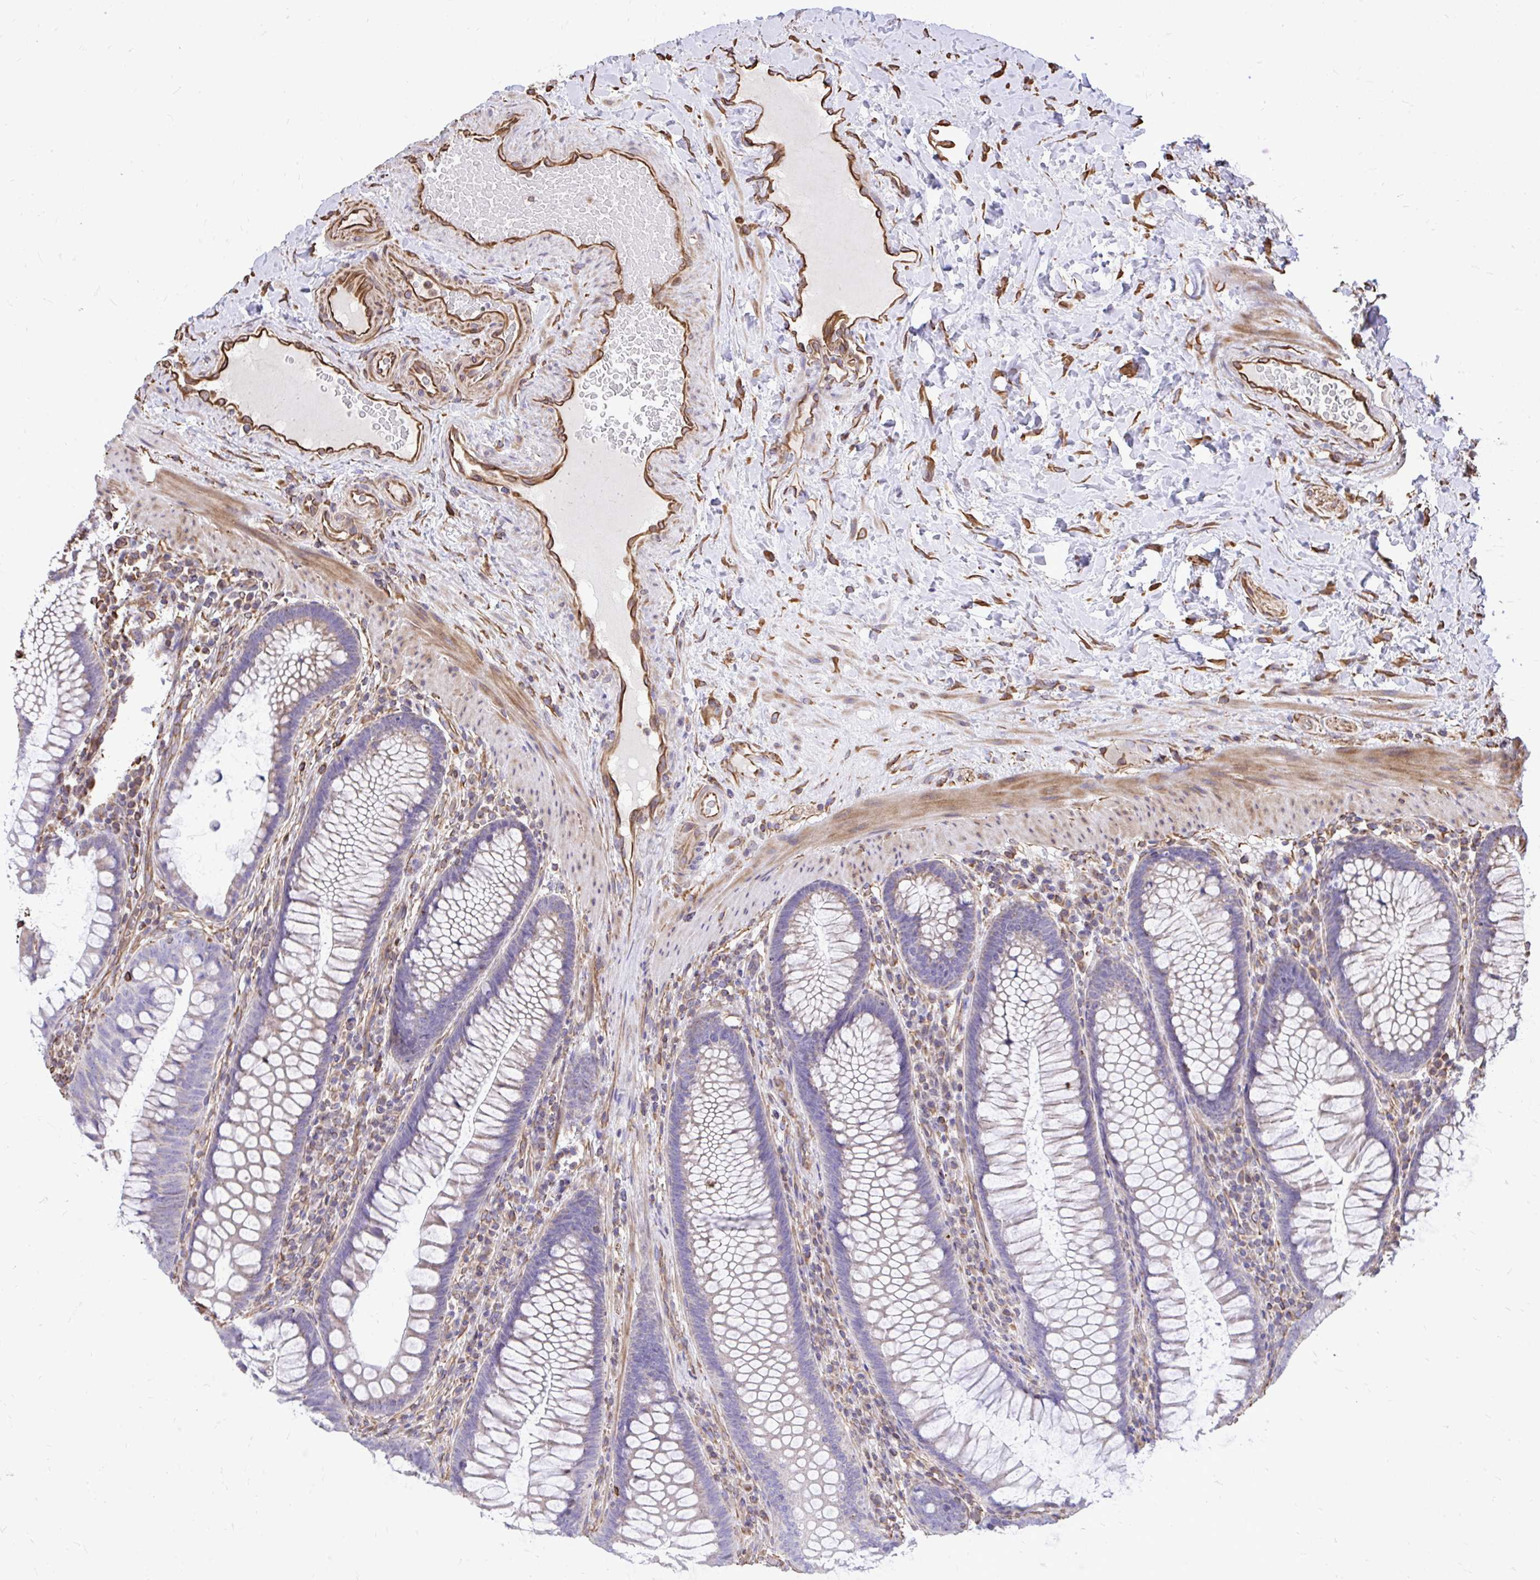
{"staining": {"intensity": "strong", "quantity": ">75%", "location": "cytoplasmic/membranous"}, "tissue": "colon", "cell_type": "Endothelial cells", "image_type": "normal", "snomed": [{"axis": "morphology", "description": "Normal tissue, NOS"}, {"axis": "morphology", "description": "Adenoma, NOS"}, {"axis": "topography", "description": "Soft tissue"}, {"axis": "topography", "description": "Colon"}], "caption": "Strong cytoplasmic/membranous protein staining is seen in about >75% of endothelial cells in colon.", "gene": "RNF103", "patient": {"sex": "male", "age": 47}}